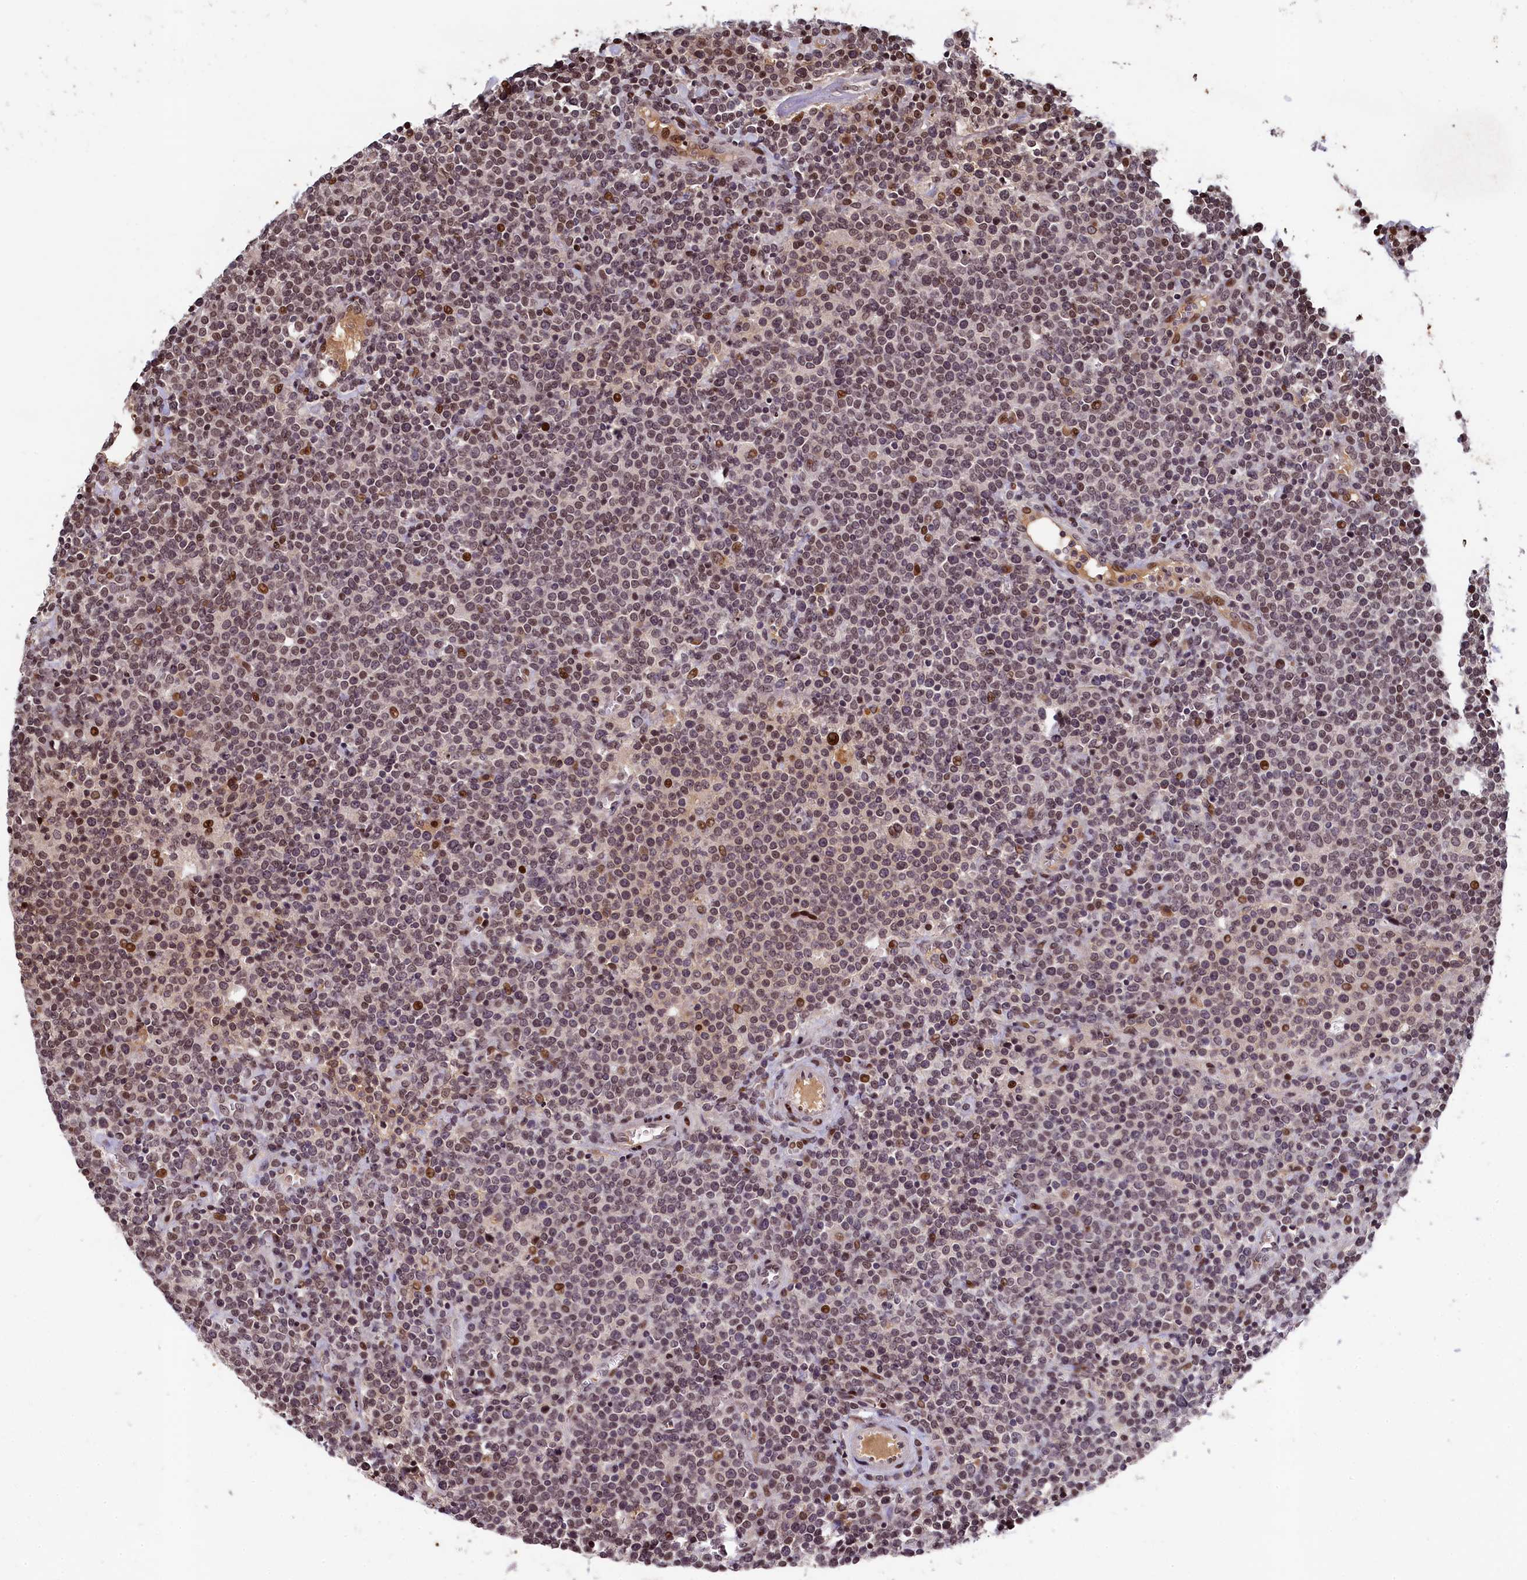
{"staining": {"intensity": "moderate", "quantity": ">75%", "location": "nuclear"}, "tissue": "lymphoma", "cell_type": "Tumor cells", "image_type": "cancer", "snomed": [{"axis": "morphology", "description": "Malignant lymphoma, non-Hodgkin's type, High grade"}, {"axis": "topography", "description": "Lymph node"}], "caption": "The image reveals staining of lymphoma, revealing moderate nuclear protein expression (brown color) within tumor cells. The staining is performed using DAB (3,3'-diaminobenzidine) brown chromogen to label protein expression. The nuclei are counter-stained blue using hematoxylin.", "gene": "FAM217B", "patient": {"sex": "male", "age": 61}}